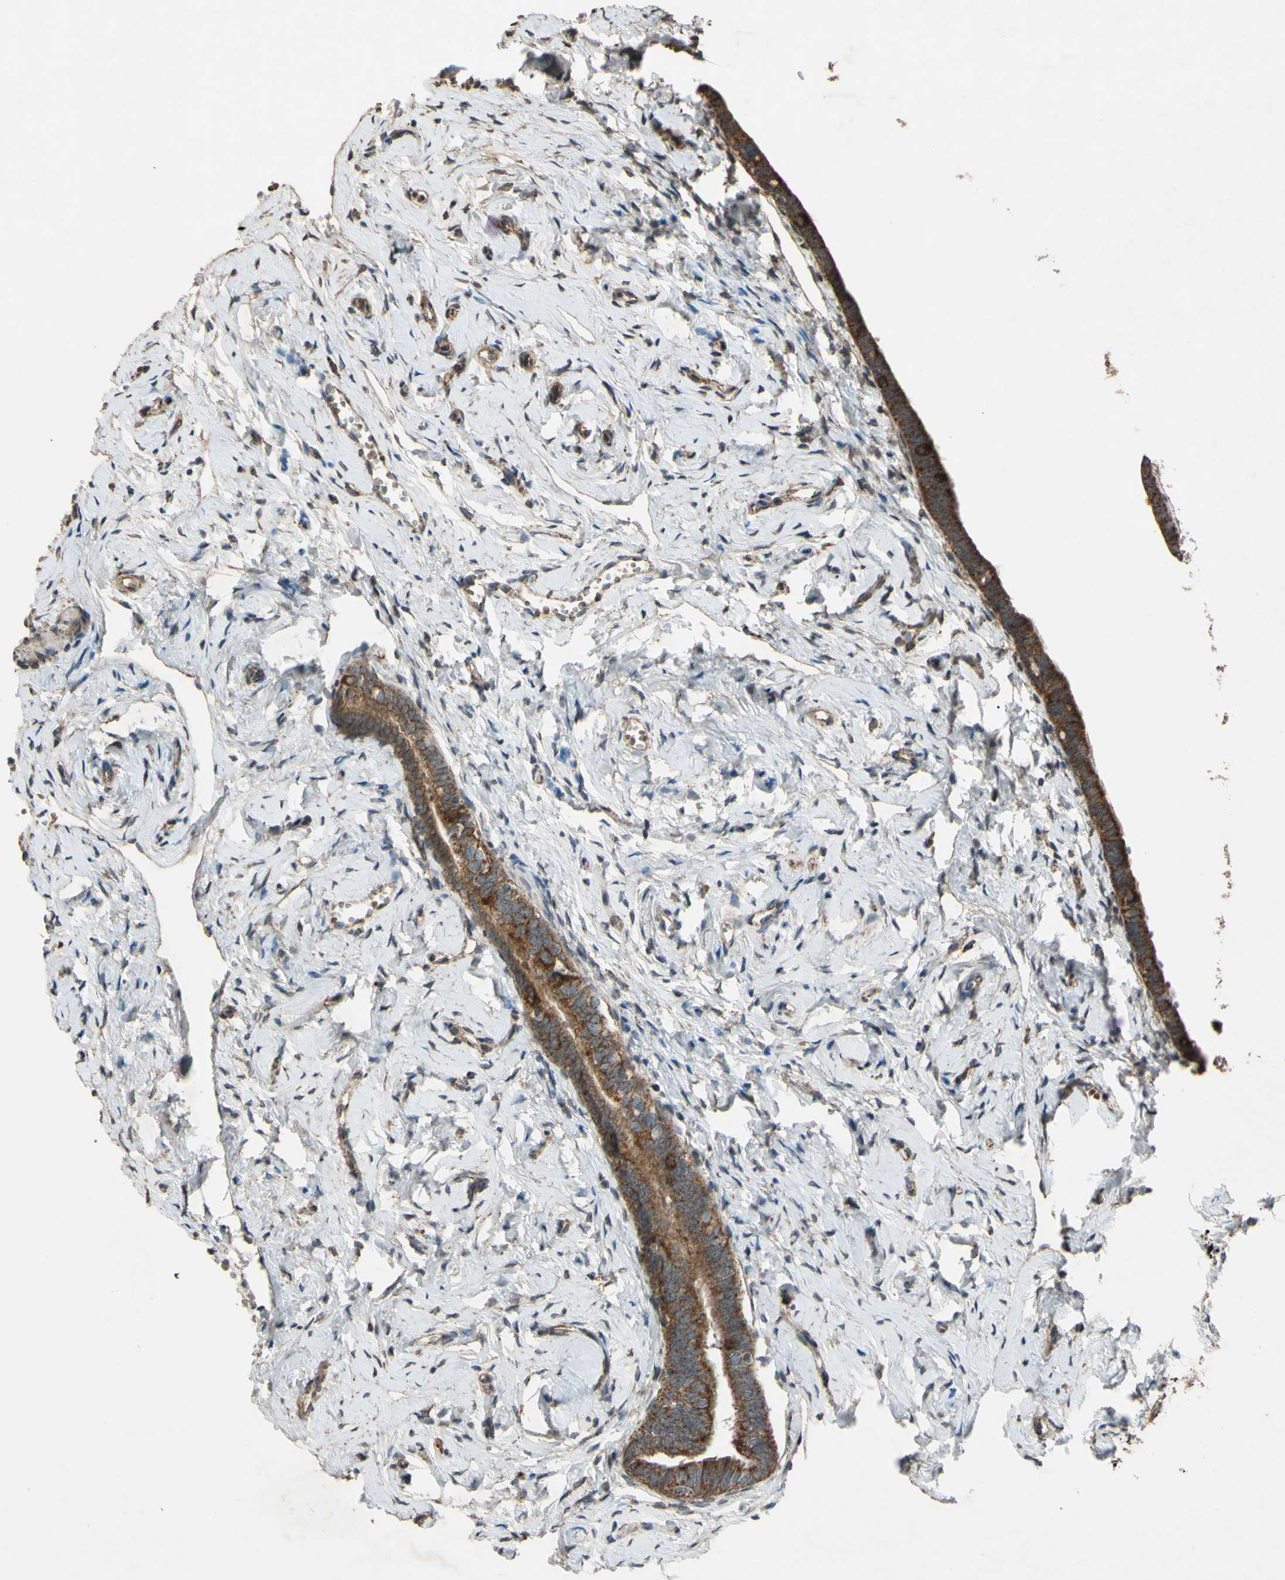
{"staining": {"intensity": "moderate", "quantity": ">75%", "location": "cytoplasmic/membranous"}, "tissue": "fallopian tube", "cell_type": "Glandular cells", "image_type": "normal", "snomed": [{"axis": "morphology", "description": "Normal tissue, NOS"}, {"axis": "topography", "description": "Fallopian tube"}], "caption": "Moderate cytoplasmic/membranous staining for a protein is seen in about >75% of glandular cells of normal fallopian tube using IHC.", "gene": "ACOT8", "patient": {"sex": "female", "age": 71}}